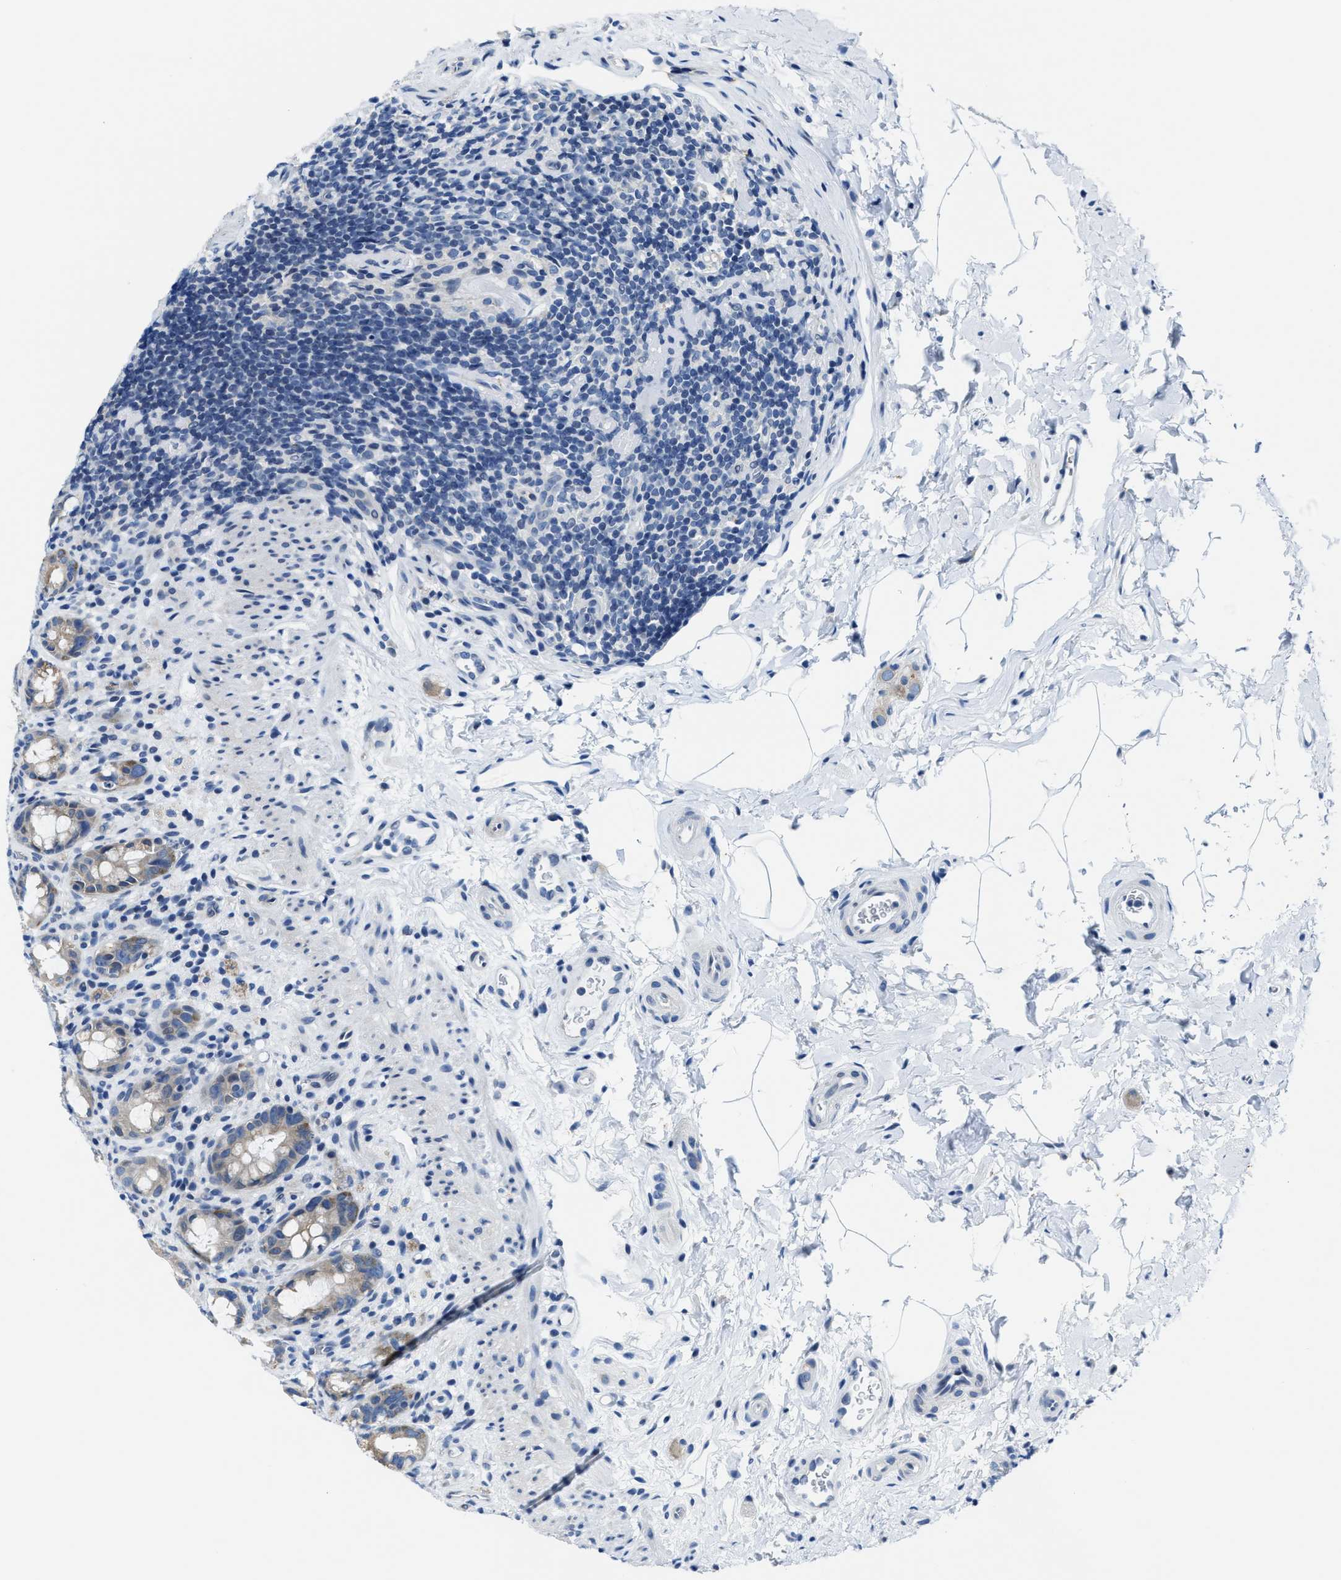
{"staining": {"intensity": "moderate", "quantity": "<25%", "location": "cytoplasmic/membranous"}, "tissue": "rectum", "cell_type": "Glandular cells", "image_type": "normal", "snomed": [{"axis": "morphology", "description": "Normal tissue, NOS"}, {"axis": "topography", "description": "Rectum"}], "caption": "Brown immunohistochemical staining in benign human rectum reveals moderate cytoplasmic/membranous staining in approximately <25% of glandular cells.", "gene": "ASZ1", "patient": {"sex": "male", "age": 44}}